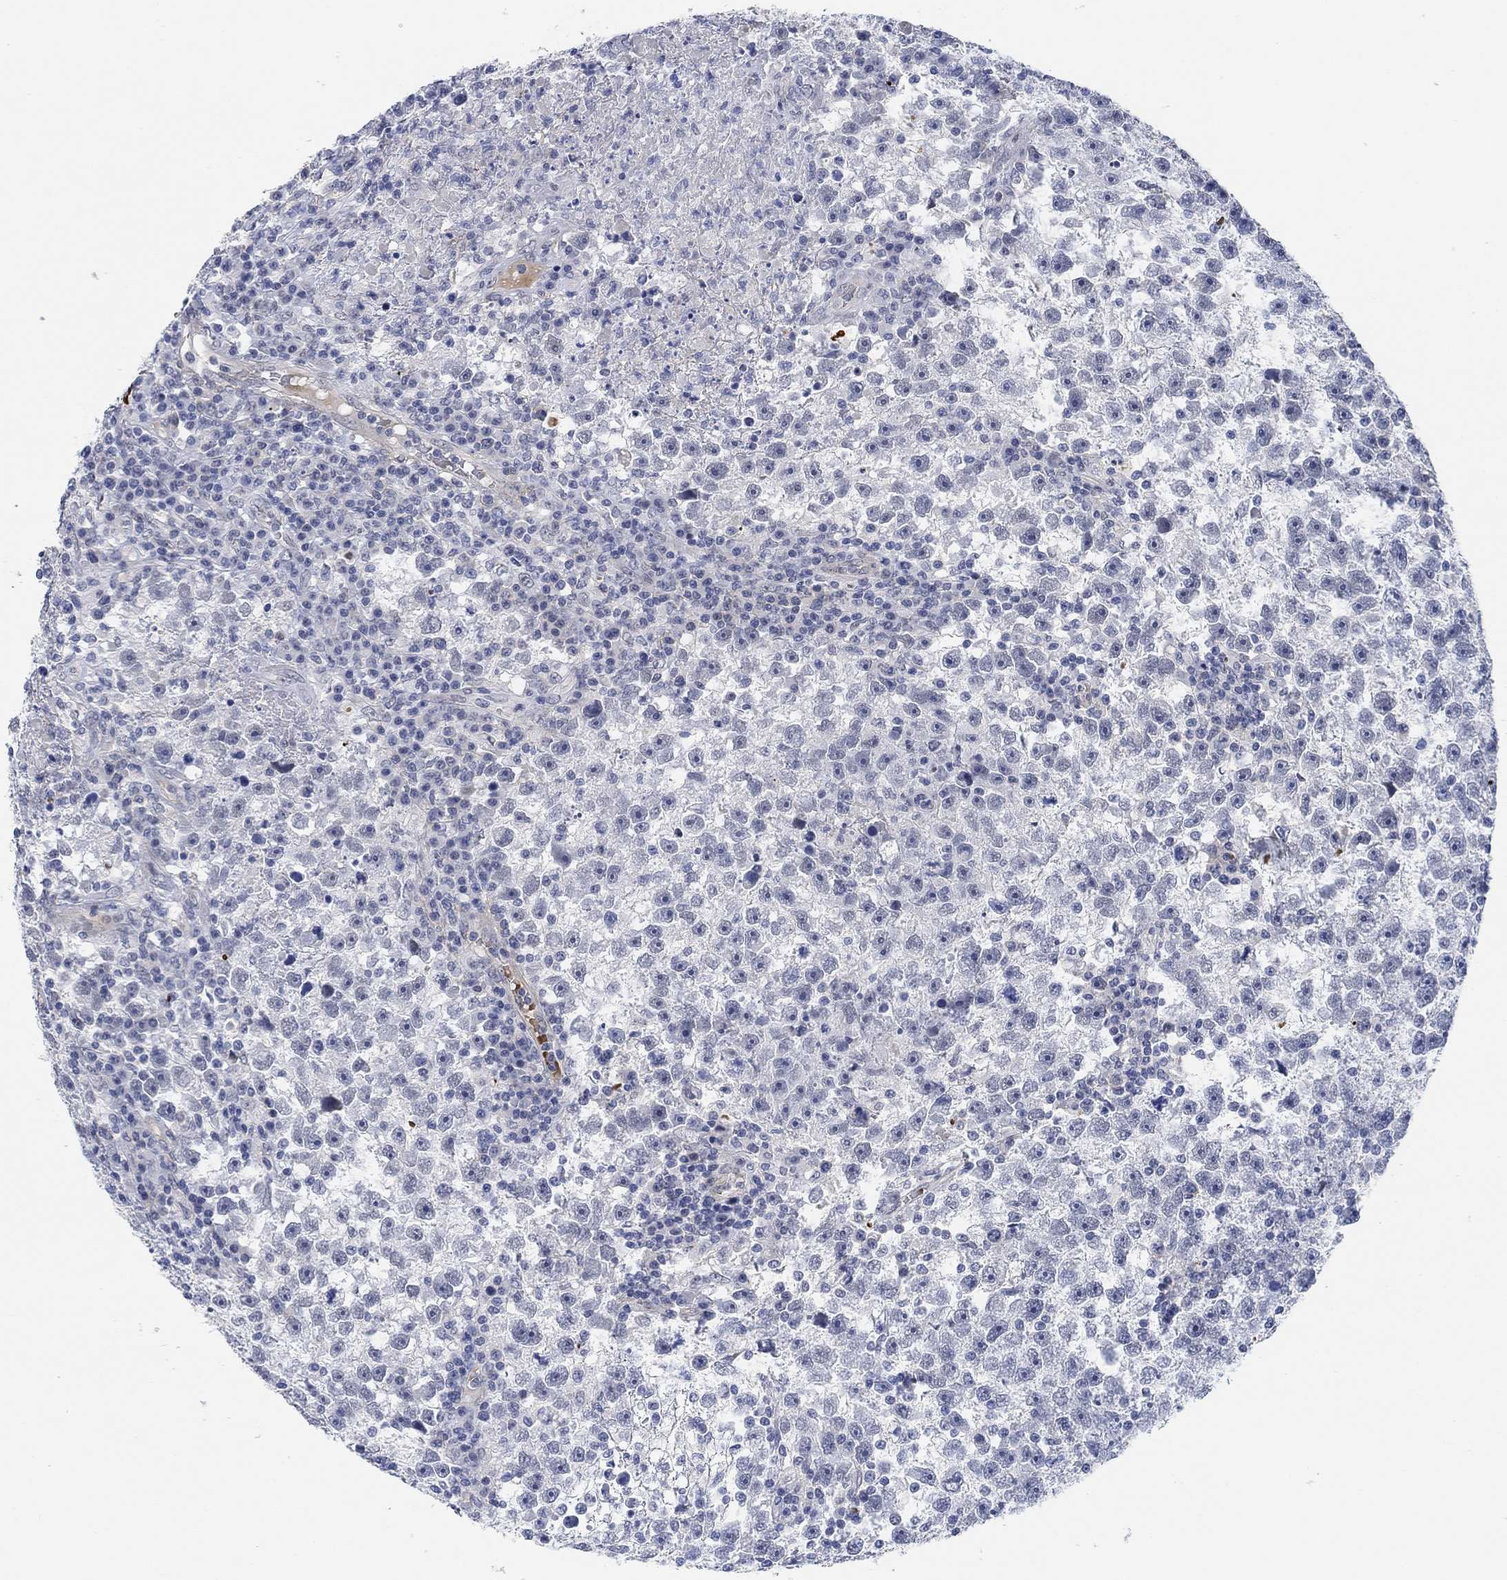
{"staining": {"intensity": "negative", "quantity": "none", "location": "none"}, "tissue": "testis cancer", "cell_type": "Tumor cells", "image_type": "cancer", "snomed": [{"axis": "morphology", "description": "Seminoma, NOS"}, {"axis": "topography", "description": "Testis"}], "caption": "A histopathology image of human seminoma (testis) is negative for staining in tumor cells. Brightfield microscopy of IHC stained with DAB (3,3'-diaminobenzidine) (brown) and hematoxylin (blue), captured at high magnification.", "gene": "PAX6", "patient": {"sex": "male", "age": 47}}